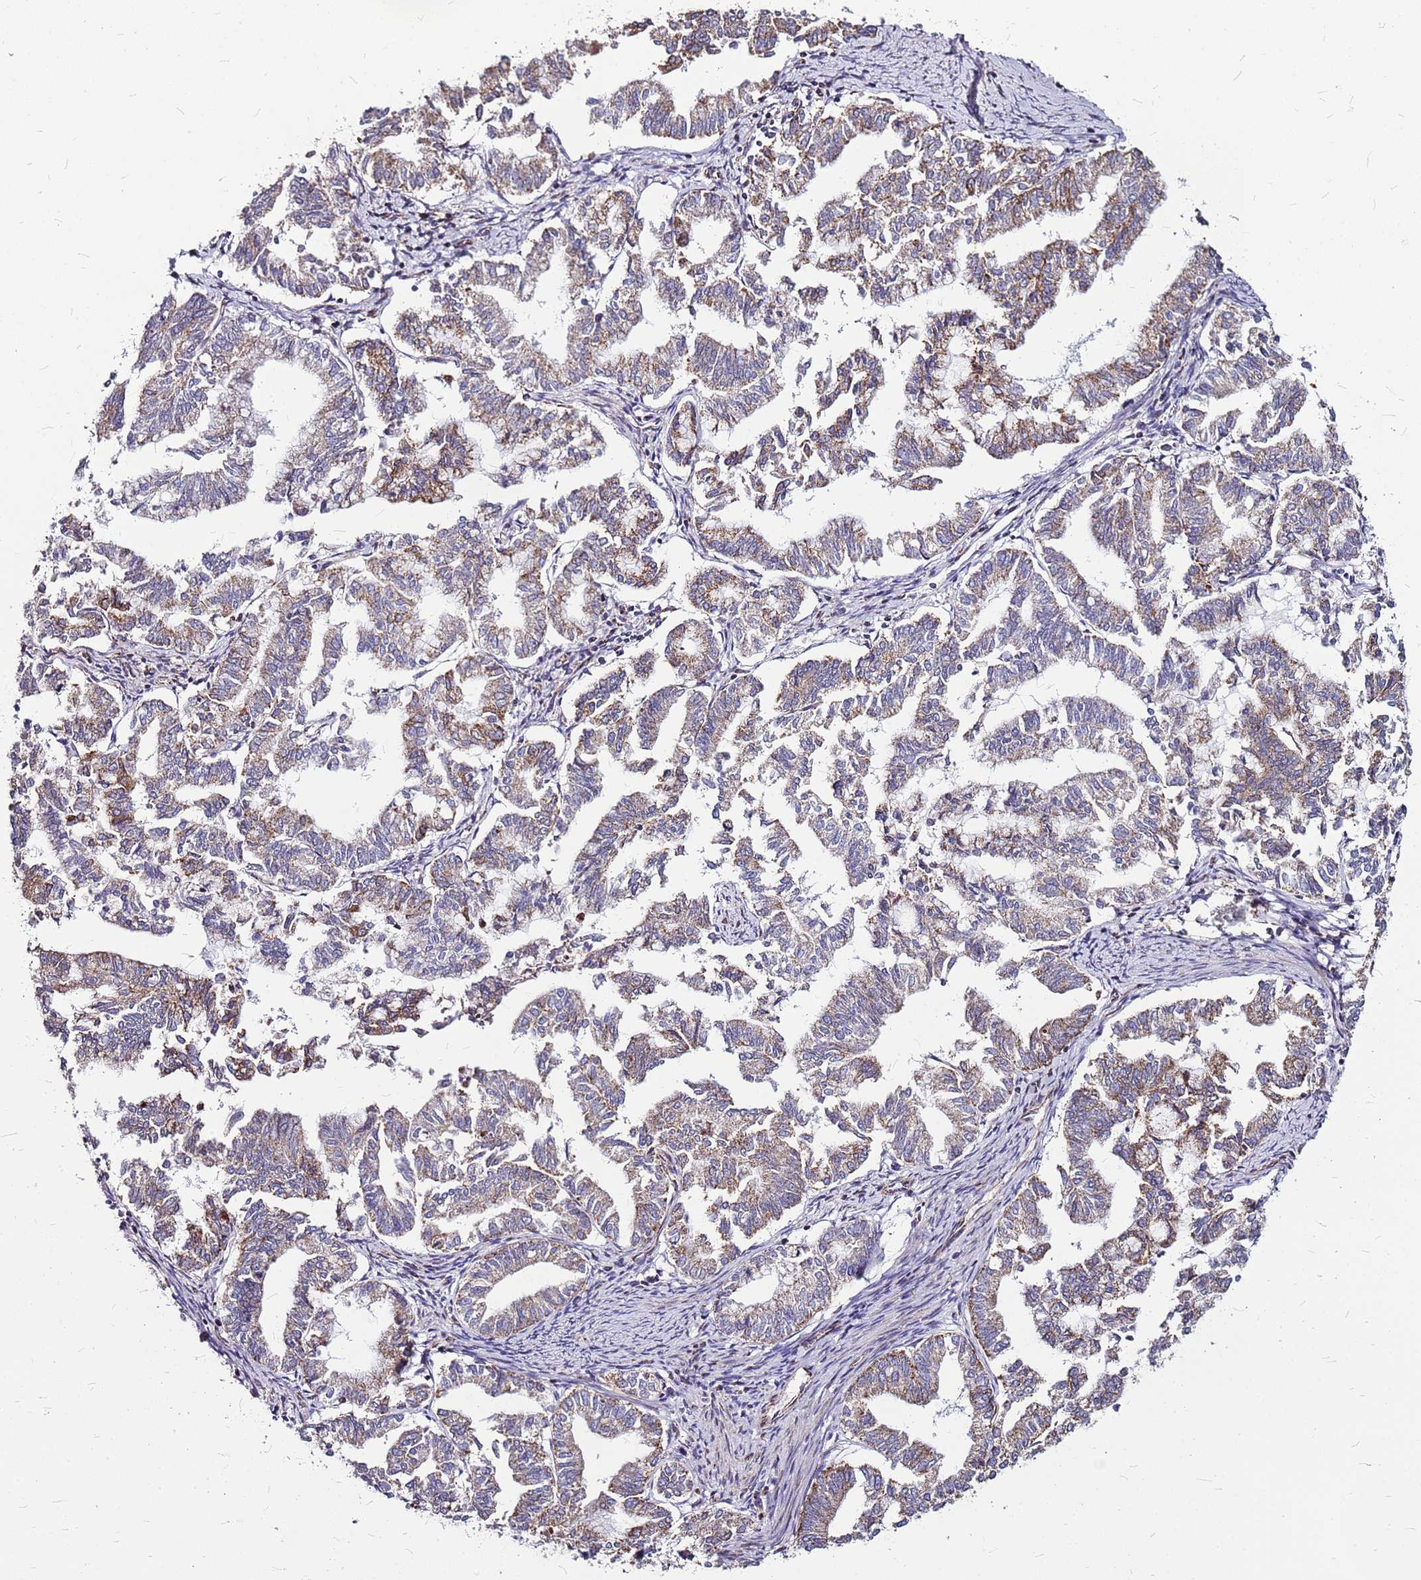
{"staining": {"intensity": "moderate", "quantity": "<25%", "location": "cytoplasmic/membranous"}, "tissue": "endometrial cancer", "cell_type": "Tumor cells", "image_type": "cancer", "snomed": [{"axis": "morphology", "description": "Adenocarcinoma, NOS"}, {"axis": "topography", "description": "Endometrium"}], "caption": "A low amount of moderate cytoplasmic/membranous expression is seen in approximately <25% of tumor cells in endometrial adenocarcinoma tissue. (DAB (3,3'-diaminobenzidine) IHC with brightfield microscopy, high magnification).", "gene": "OR51T1", "patient": {"sex": "female", "age": 79}}